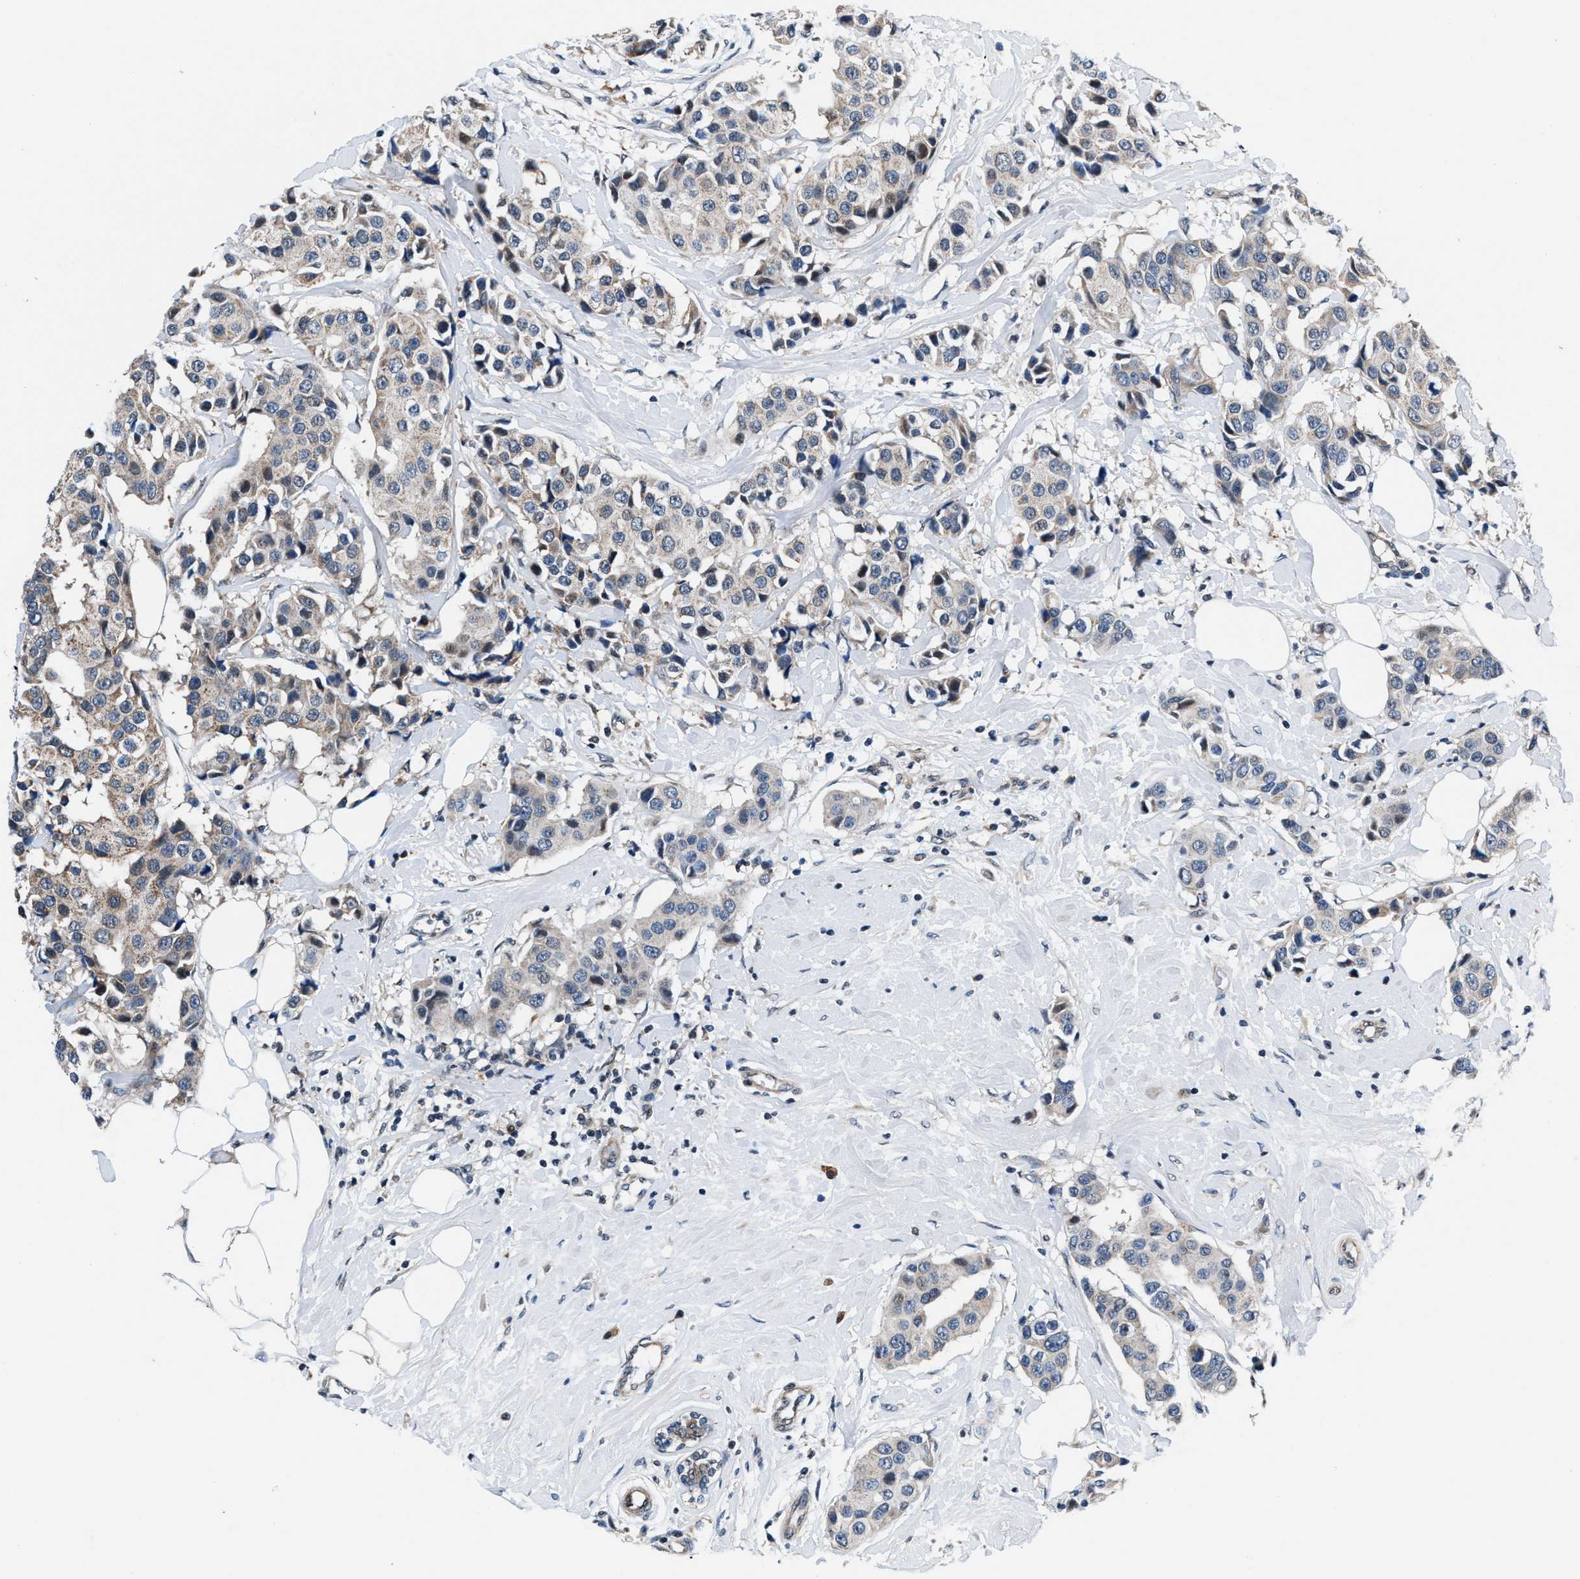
{"staining": {"intensity": "weak", "quantity": "<25%", "location": "cytoplasmic/membranous"}, "tissue": "breast cancer", "cell_type": "Tumor cells", "image_type": "cancer", "snomed": [{"axis": "morphology", "description": "Normal tissue, NOS"}, {"axis": "morphology", "description": "Duct carcinoma"}, {"axis": "topography", "description": "Breast"}], "caption": "A high-resolution histopathology image shows immunohistochemistry staining of breast cancer, which exhibits no significant staining in tumor cells.", "gene": "PRPSAP2", "patient": {"sex": "female", "age": 39}}